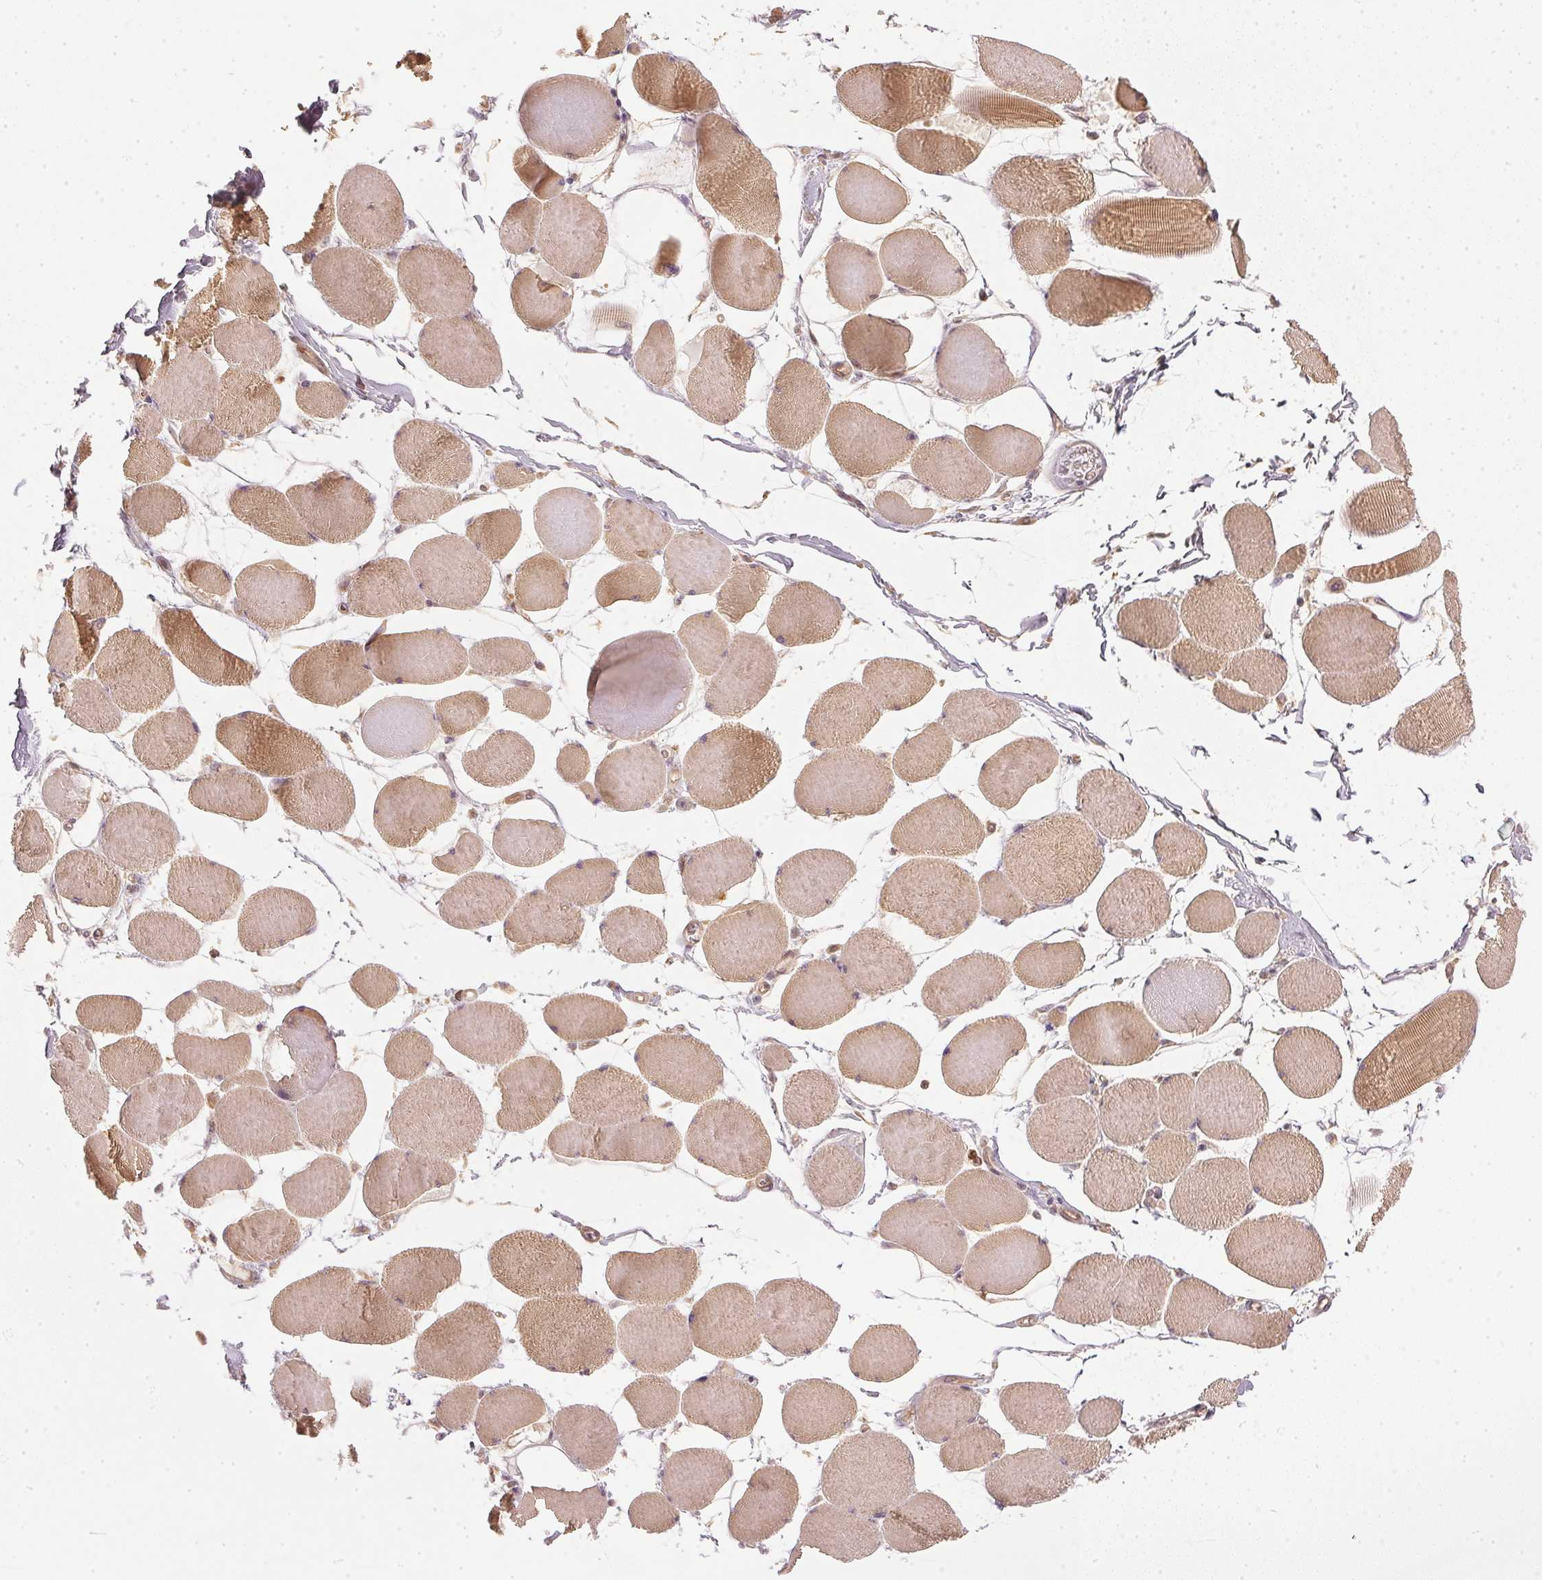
{"staining": {"intensity": "moderate", "quantity": ">75%", "location": "cytoplasmic/membranous"}, "tissue": "skeletal muscle", "cell_type": "Myocytes", "image_type": "normal", "snomed": [{"axis": "morphology", "description": "Normal tissue, NOS"}, {"axis": "topography", "description": "Skeletal muscle"}], "caption": "Moderate cytoplasmic/membranous protein expression is present in approximately >75% of myocytes in skeletal muscle. (IHC, brightfield microscopy, high magnification).", "gene": "NADK2", "patient": {"sex": "female", "age": 75}}